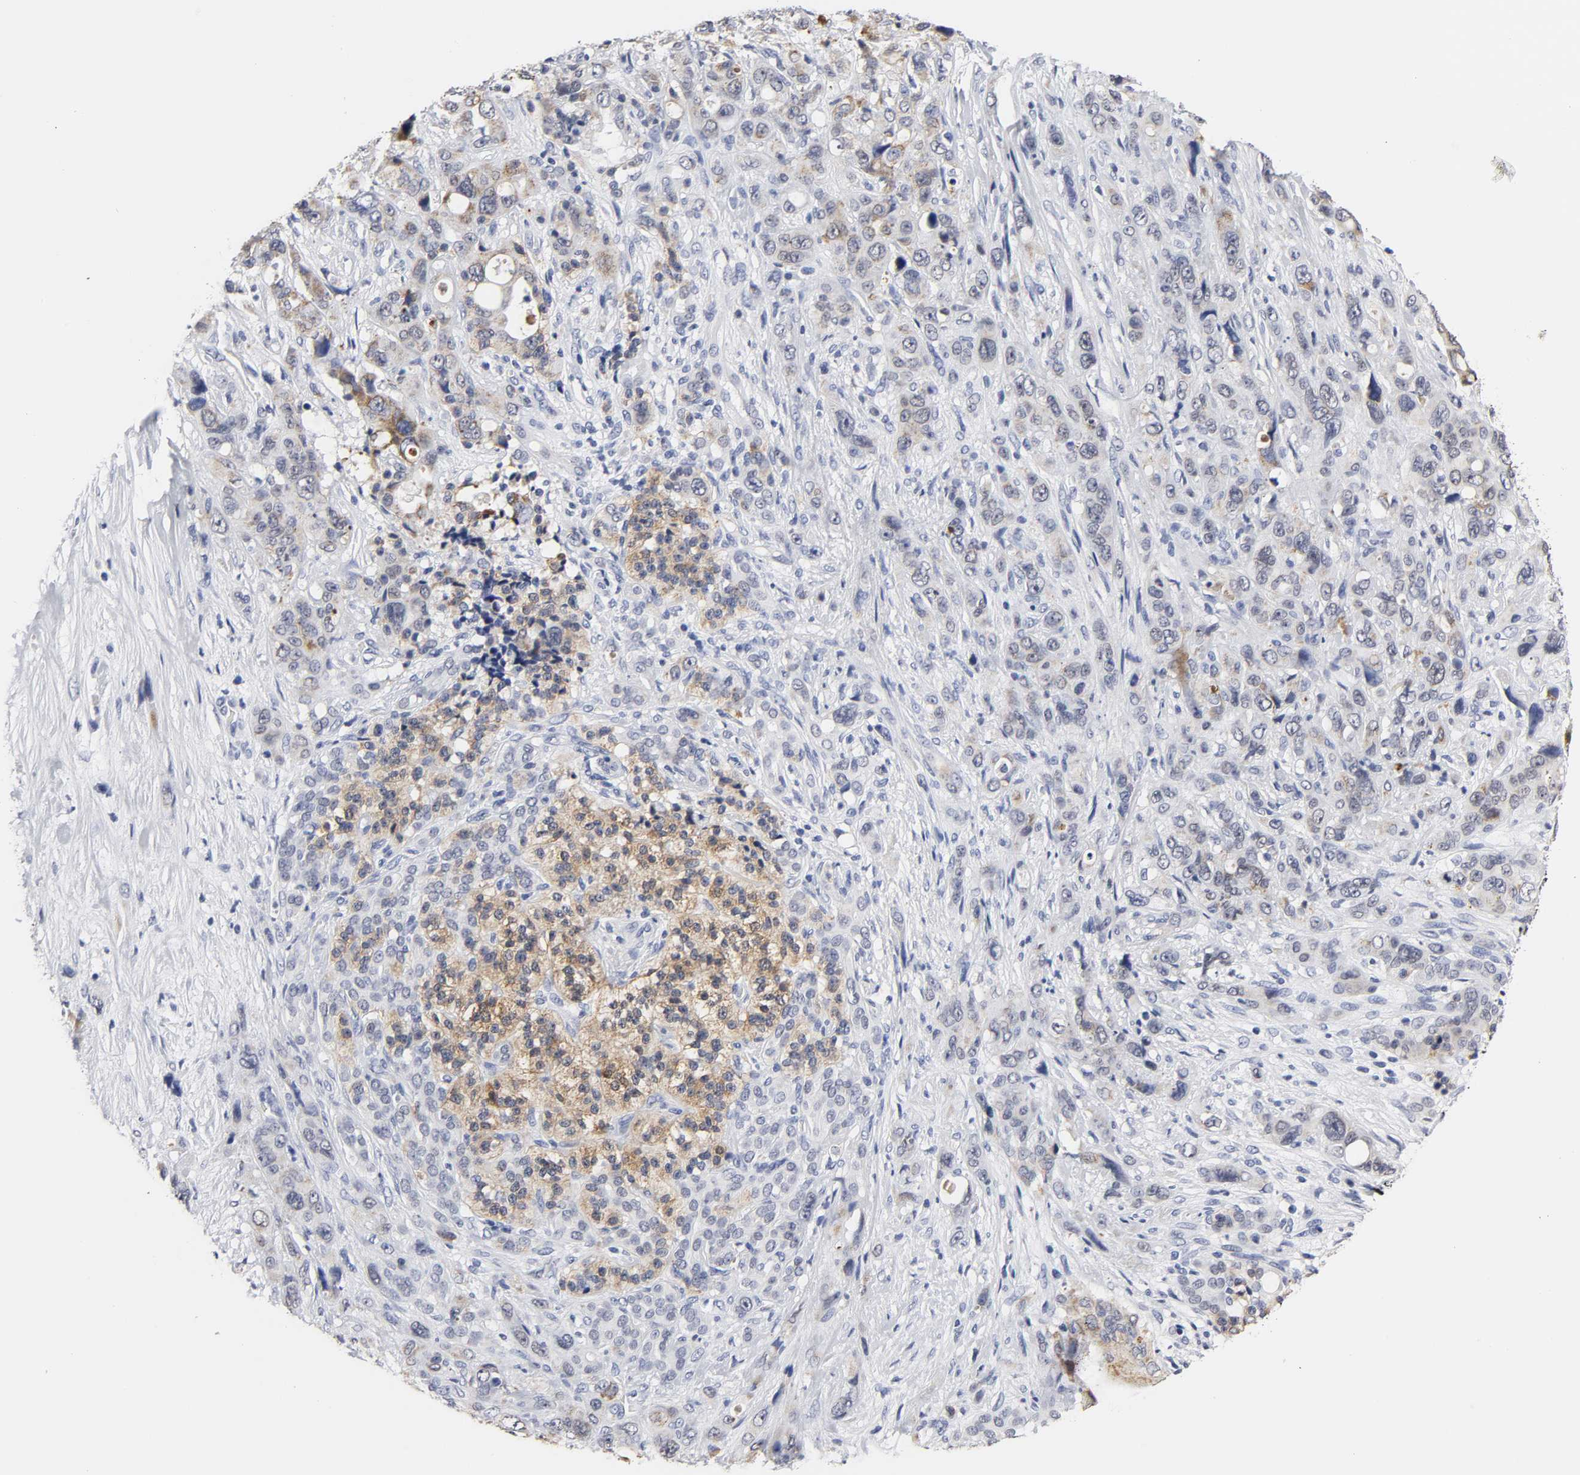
{"staining": {"intensity": "weak", "quantity": "25%-75%", "location": "cytoplasmic/membranous"}, "tissue": "pancreatic cancer", "cell_type": "Tumor cells", "image_type": "cancer", "snomed": [{"axis": "morphology", "description": "Adenocarcinoma, NOS"}, {"axis": "topography", "description": "Pancreas"}], "caption": "Pancreatic cancer stained for a protein (brown) demonstrates weak cytoplasmic/membranous positive positivity in about 25%-75% of tumor cells.", "gene": "GRHL2", "patient": {"sex": "male", "age": 46}}